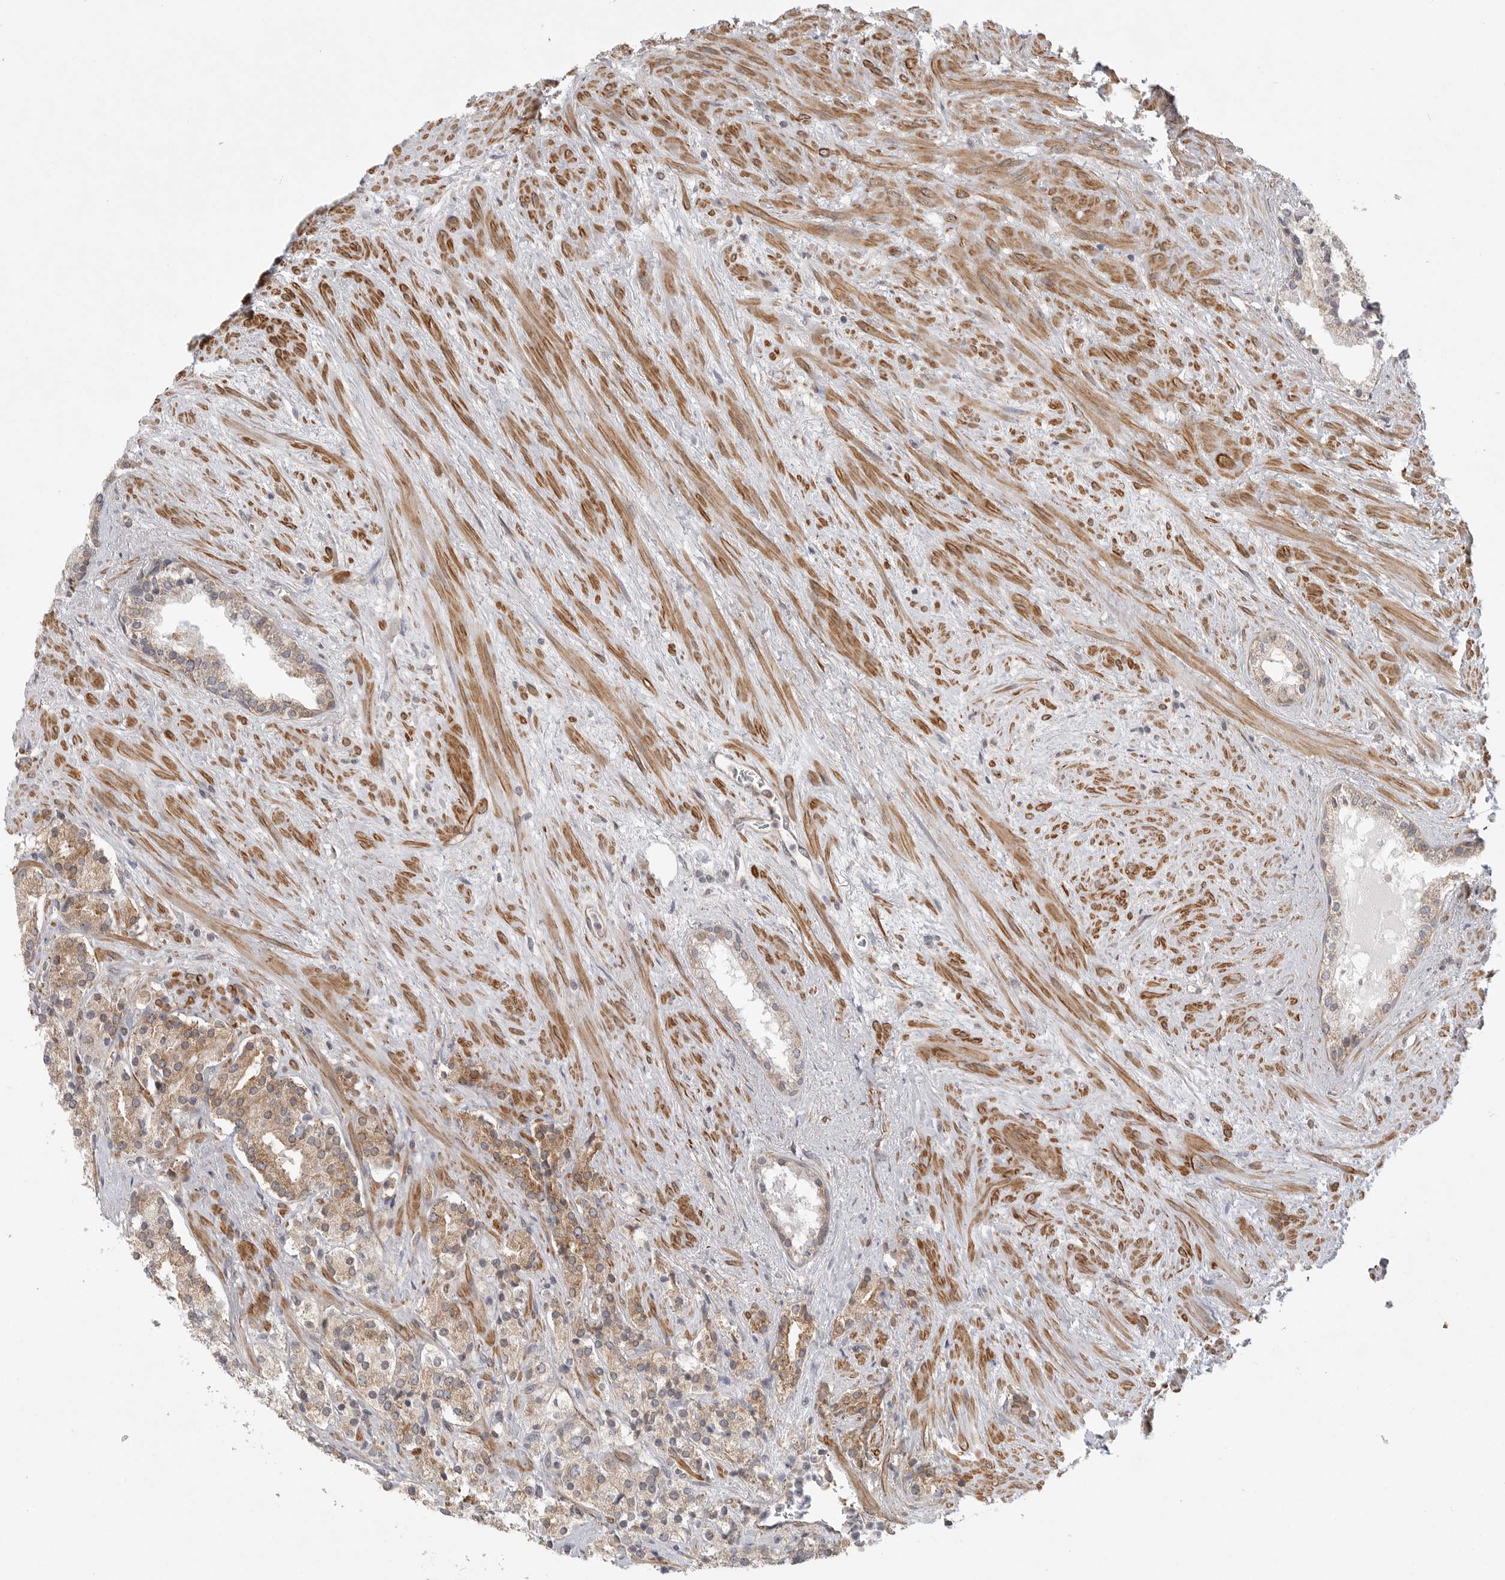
{"staining": {"intensity": "weak", "quantity": ">75%", "location": "cytoplasmic/membranous"}, "tissue": "prostate cancer", "cell_type": "Tumor cells", "image_type": "cancer", "snomed": [{"axis": "morphology", "description": "Adenocarcinoma, High grade"}, {"axis": "topography", "description": "Prostate"}], "caption": "Immunohistochemistry of prostate cancer shows low levels of weak cytoplasmic/membranous staining in about >75% of tumor cells.", "gene": "CERS2", "patient": {"sex": "male", "age": 71}}